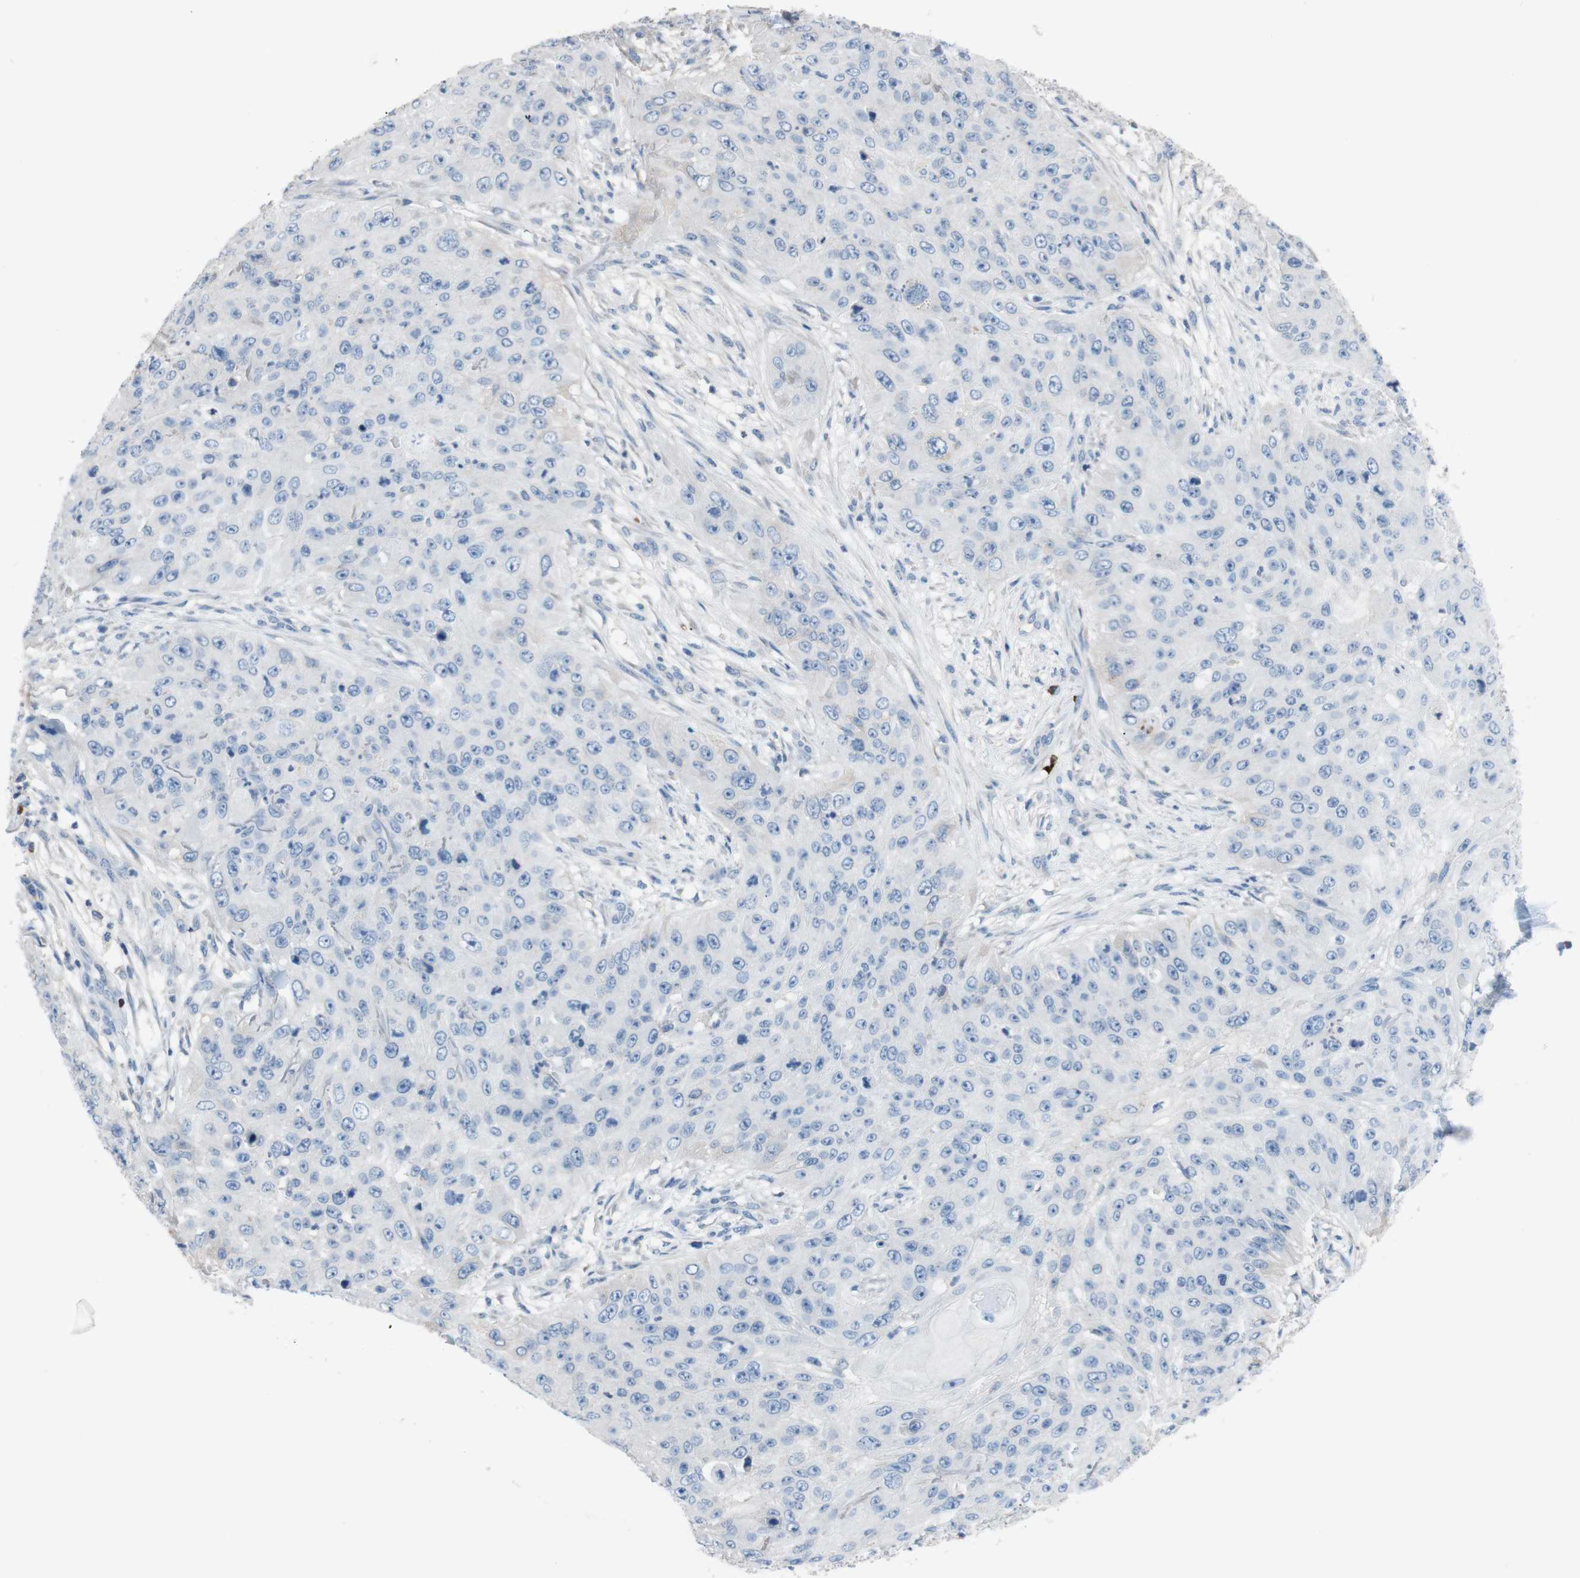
{"staining": {"intensity": "negative", "quantity": "none", "location": "none"}, "tissue": "skin cancer", "cell_type": "Tumor cells", "image_type": "cancer", "snomed": [{"axis": "morphology", "description": "Squamous cell carcinoma, NOS"}, {"axis": "topography", "description": "Skin"}], "caption": "The histopathology image reveals no significant positivity in tumor cells of squamous cell carcinoma (skin).", "gene": "PACSIN1", "patient": {"sex": "female", "age": 80}}